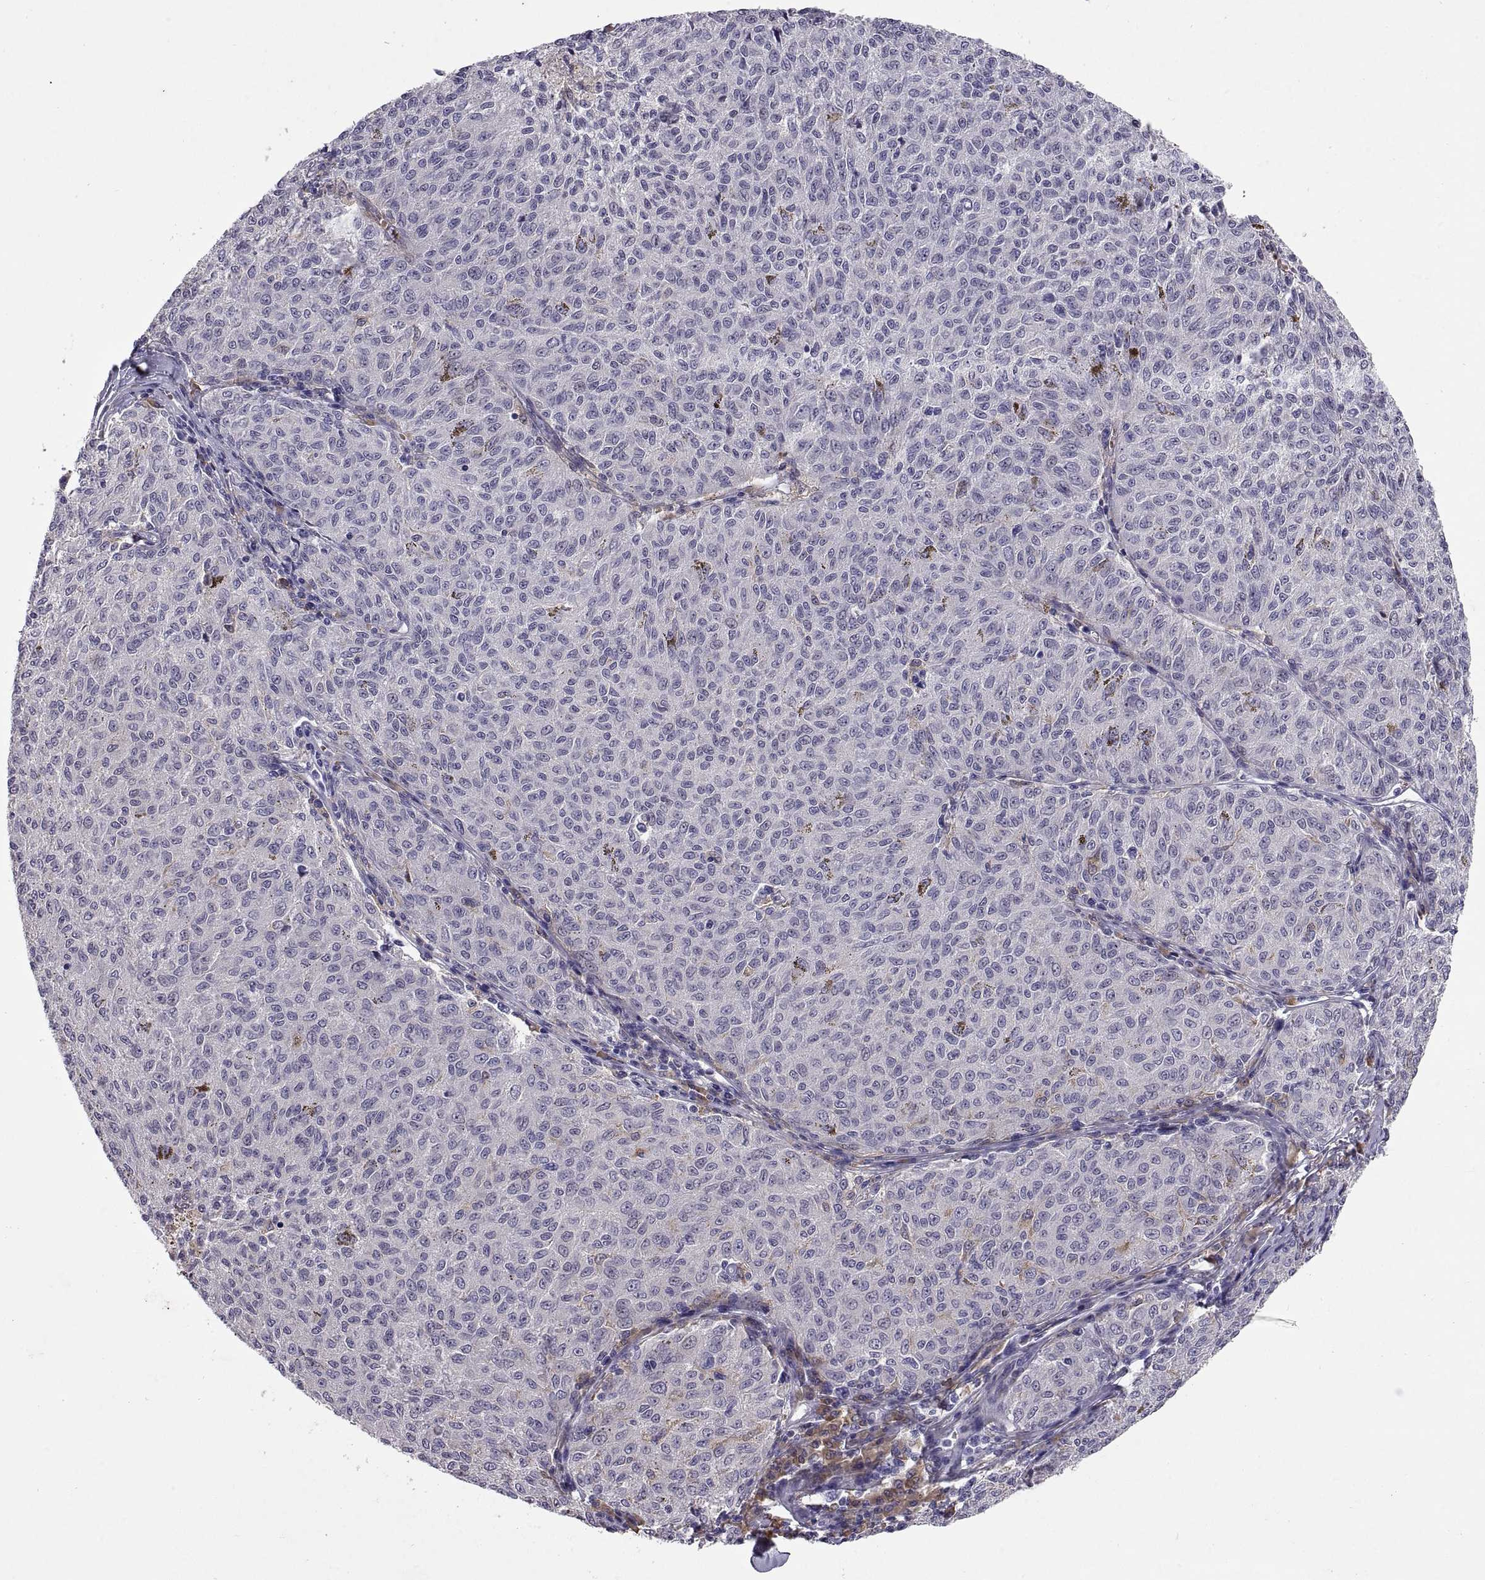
{"staining": {"intensity": "negative", "quantity": "none", "location": "none"}, "tissue": "melanoma", "cell_type": "Tumor cells", "image_type": "cancer", "snomed": [{"axis": "morphology", "description": "Malignant melanoma, NOS"}, {"axis": "topography", "description": "Skin"}], "caption": "Protein analysis of malignant melanoma demonstrates no significant expression in tumor cells.", "gene": "DOK3", "patient": {"sex": "female", "age": 72}}